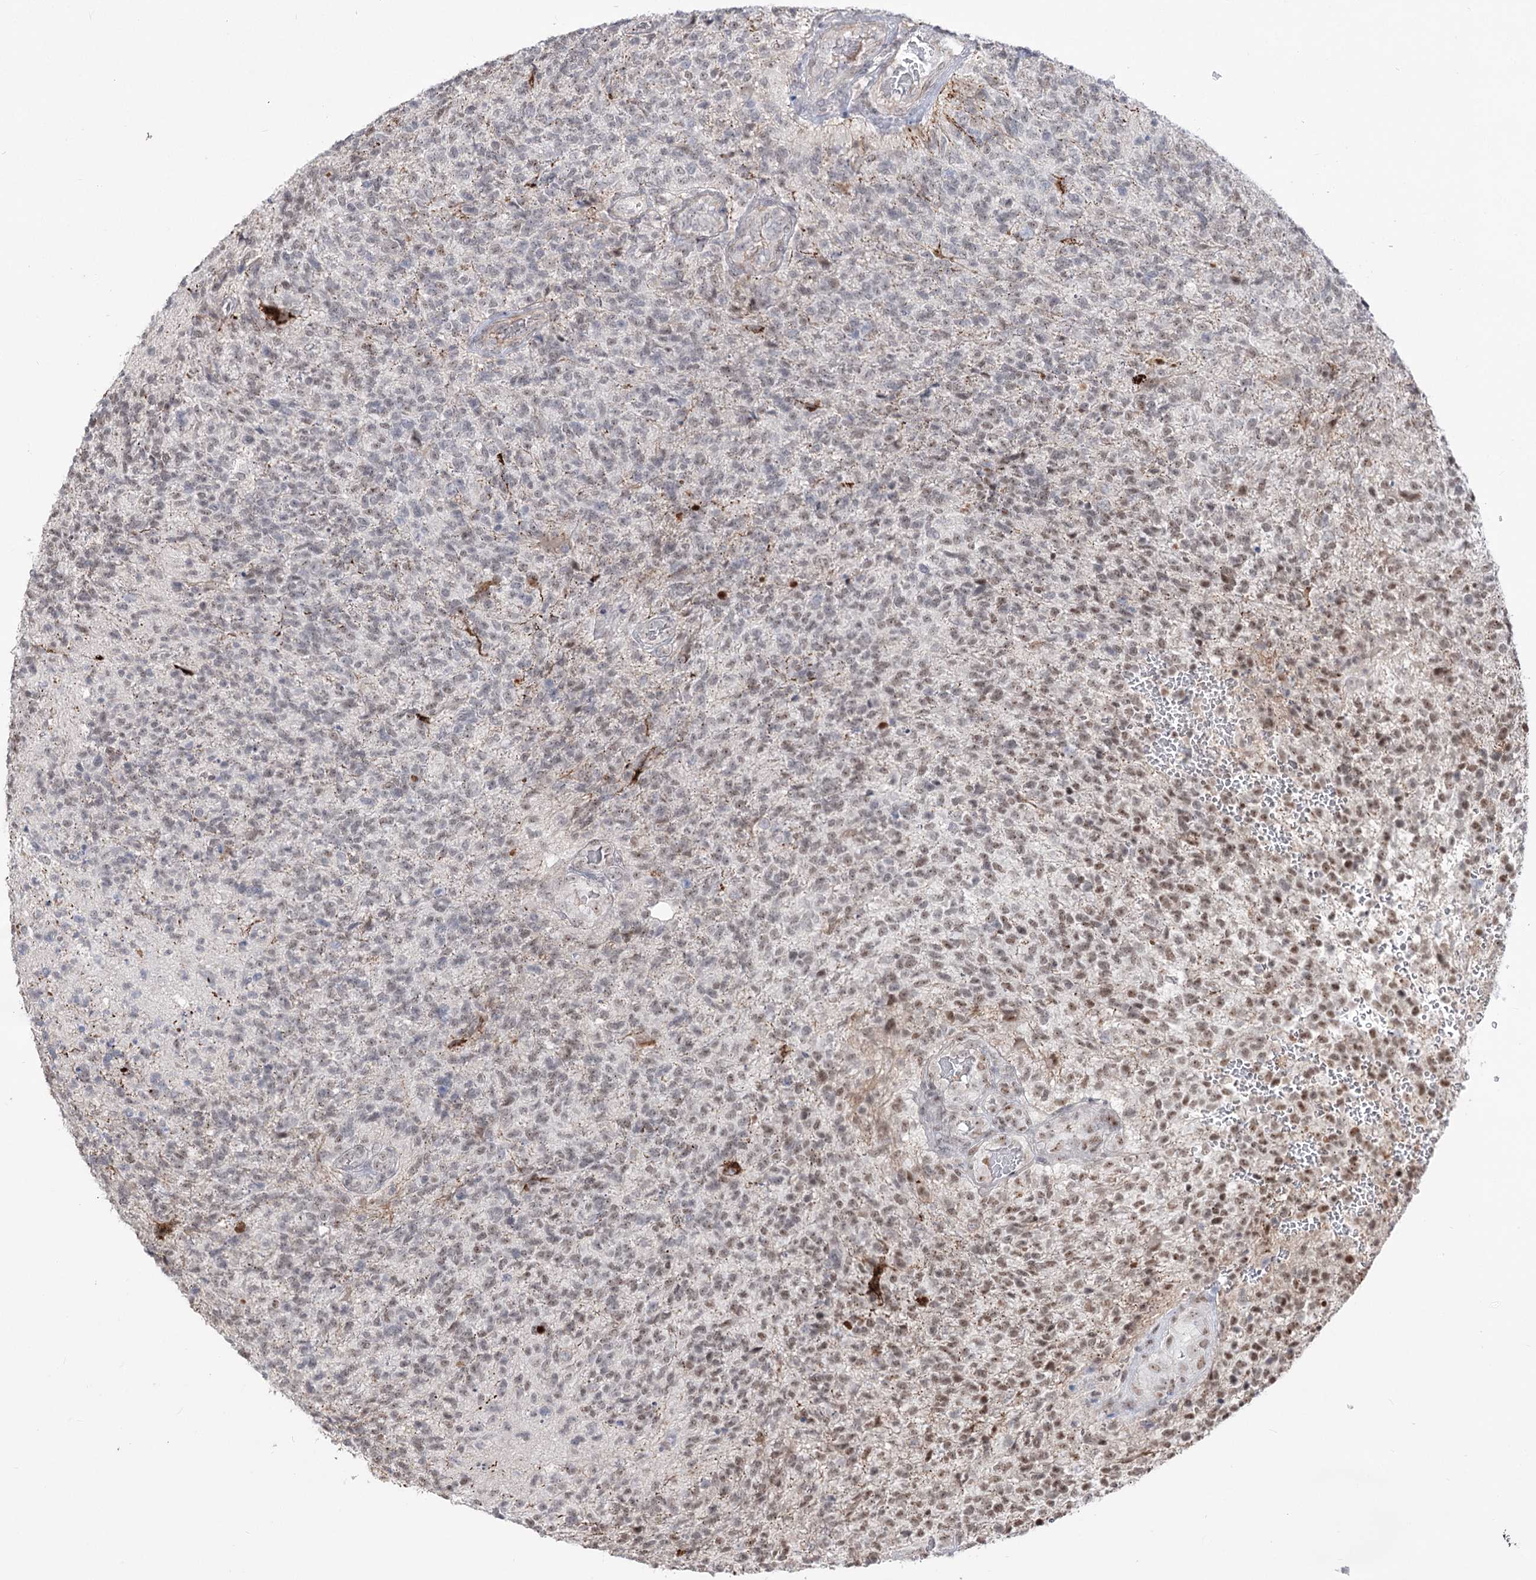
{"staining": {"intensity": "moderate", "quantity": "25%-75%", "location": "nuclear"}, "tissue": "glioma", "cell_type": "Tumor cells", "image_type": "cancer", "snomed": [{"axis": "morphology", "description": "Glioma, malignant, High grade"}, {"axis": "topography", "description": "Brain"}], "caption": "Glioma stained with a protein marker reveals moderate staining in tumor cells.", "gene": "ZSCAN23", "patient": {"sex": "male", "age": 56}}